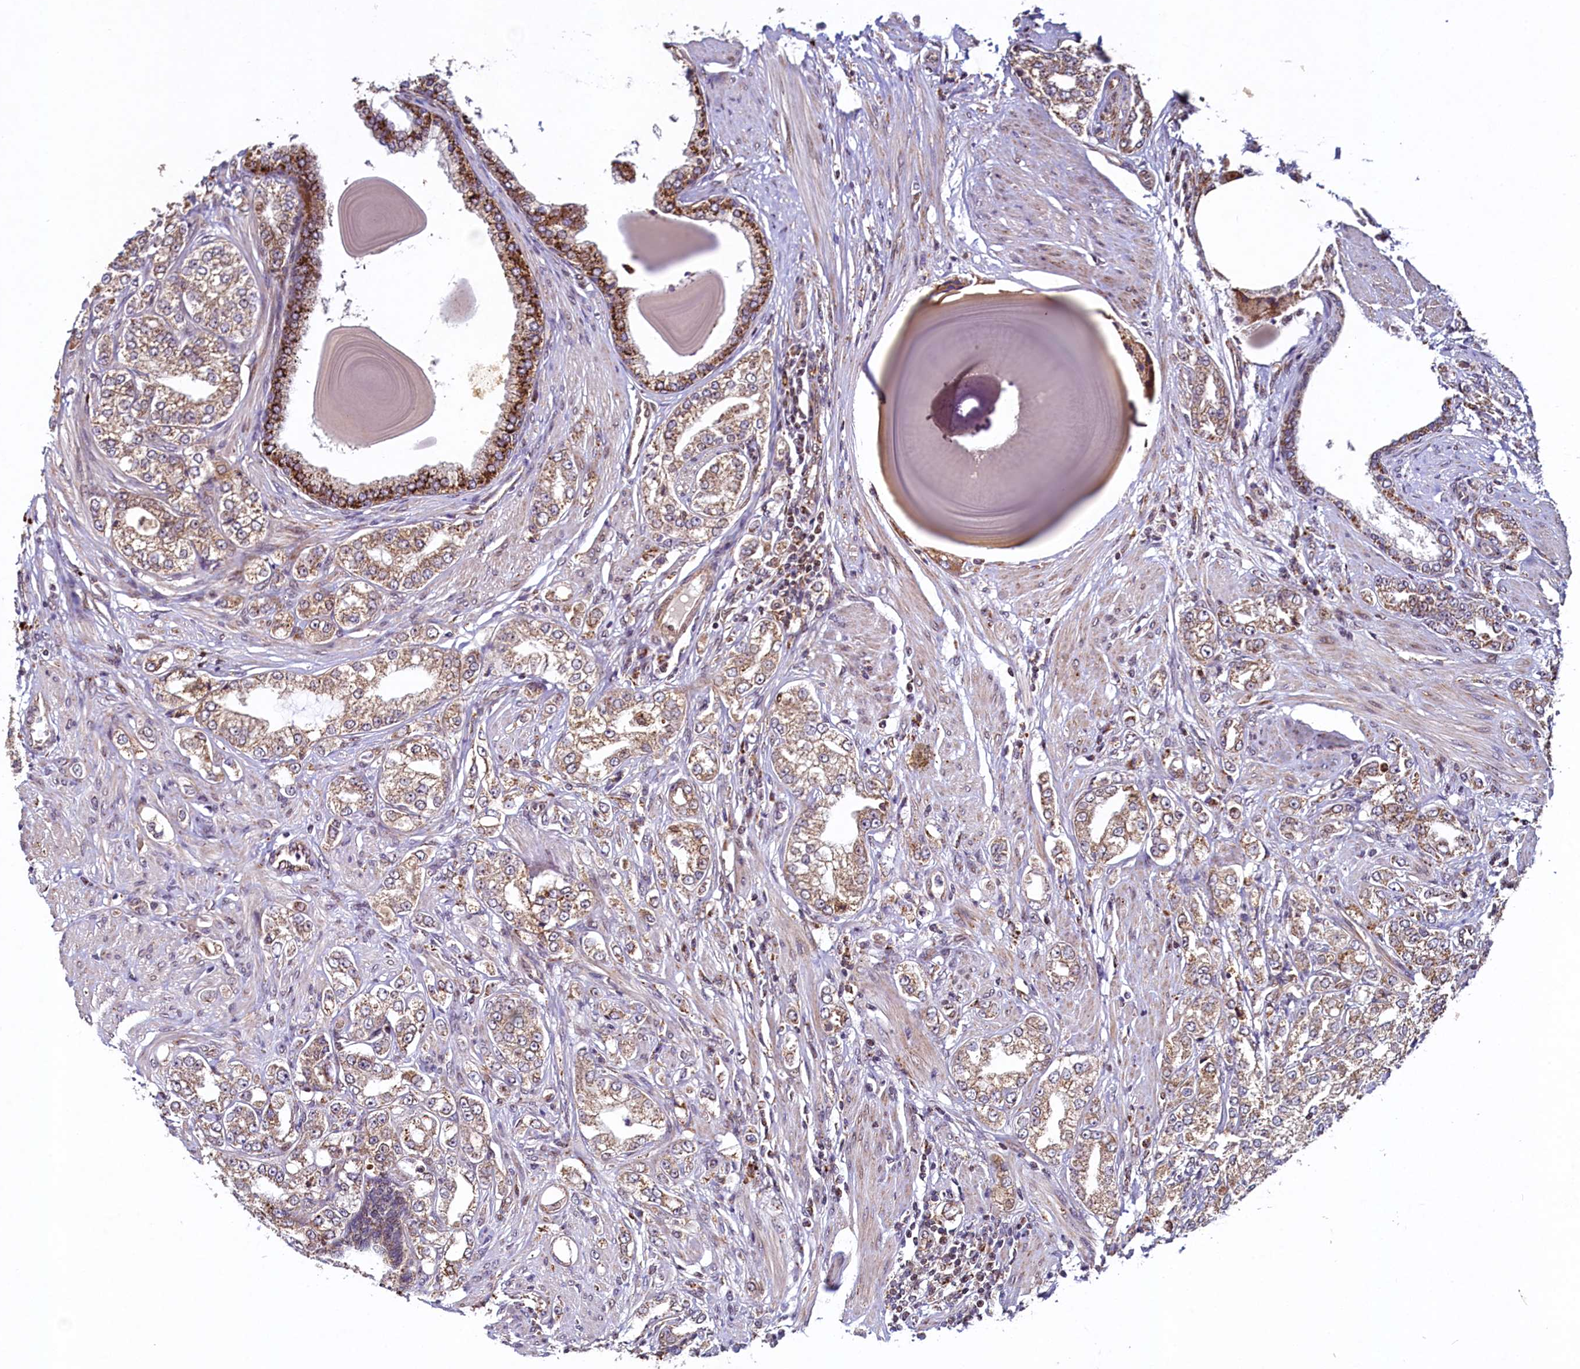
{"staining": {"intensity": "moderate", "quantity": "25%-75%", "location": "cytoplasmic/membranous"}, "tissue": "prostate cancer", "cell_type": "Tumor cells", "image_type": "cancer", "snomed": [{"axis": "morphology", "description": "Adenocarcinoma, High grade"}, {"axis": "topography", "description": "Prostate"}], "caption": "Prostate cancer stained with a brown dye demonstrates moderate cytoplasmic/membranous positive expression in about 25%-75% of tumor cells.", "gene": "ZNF577", "patient": {"sex": "male", "age": 64}}